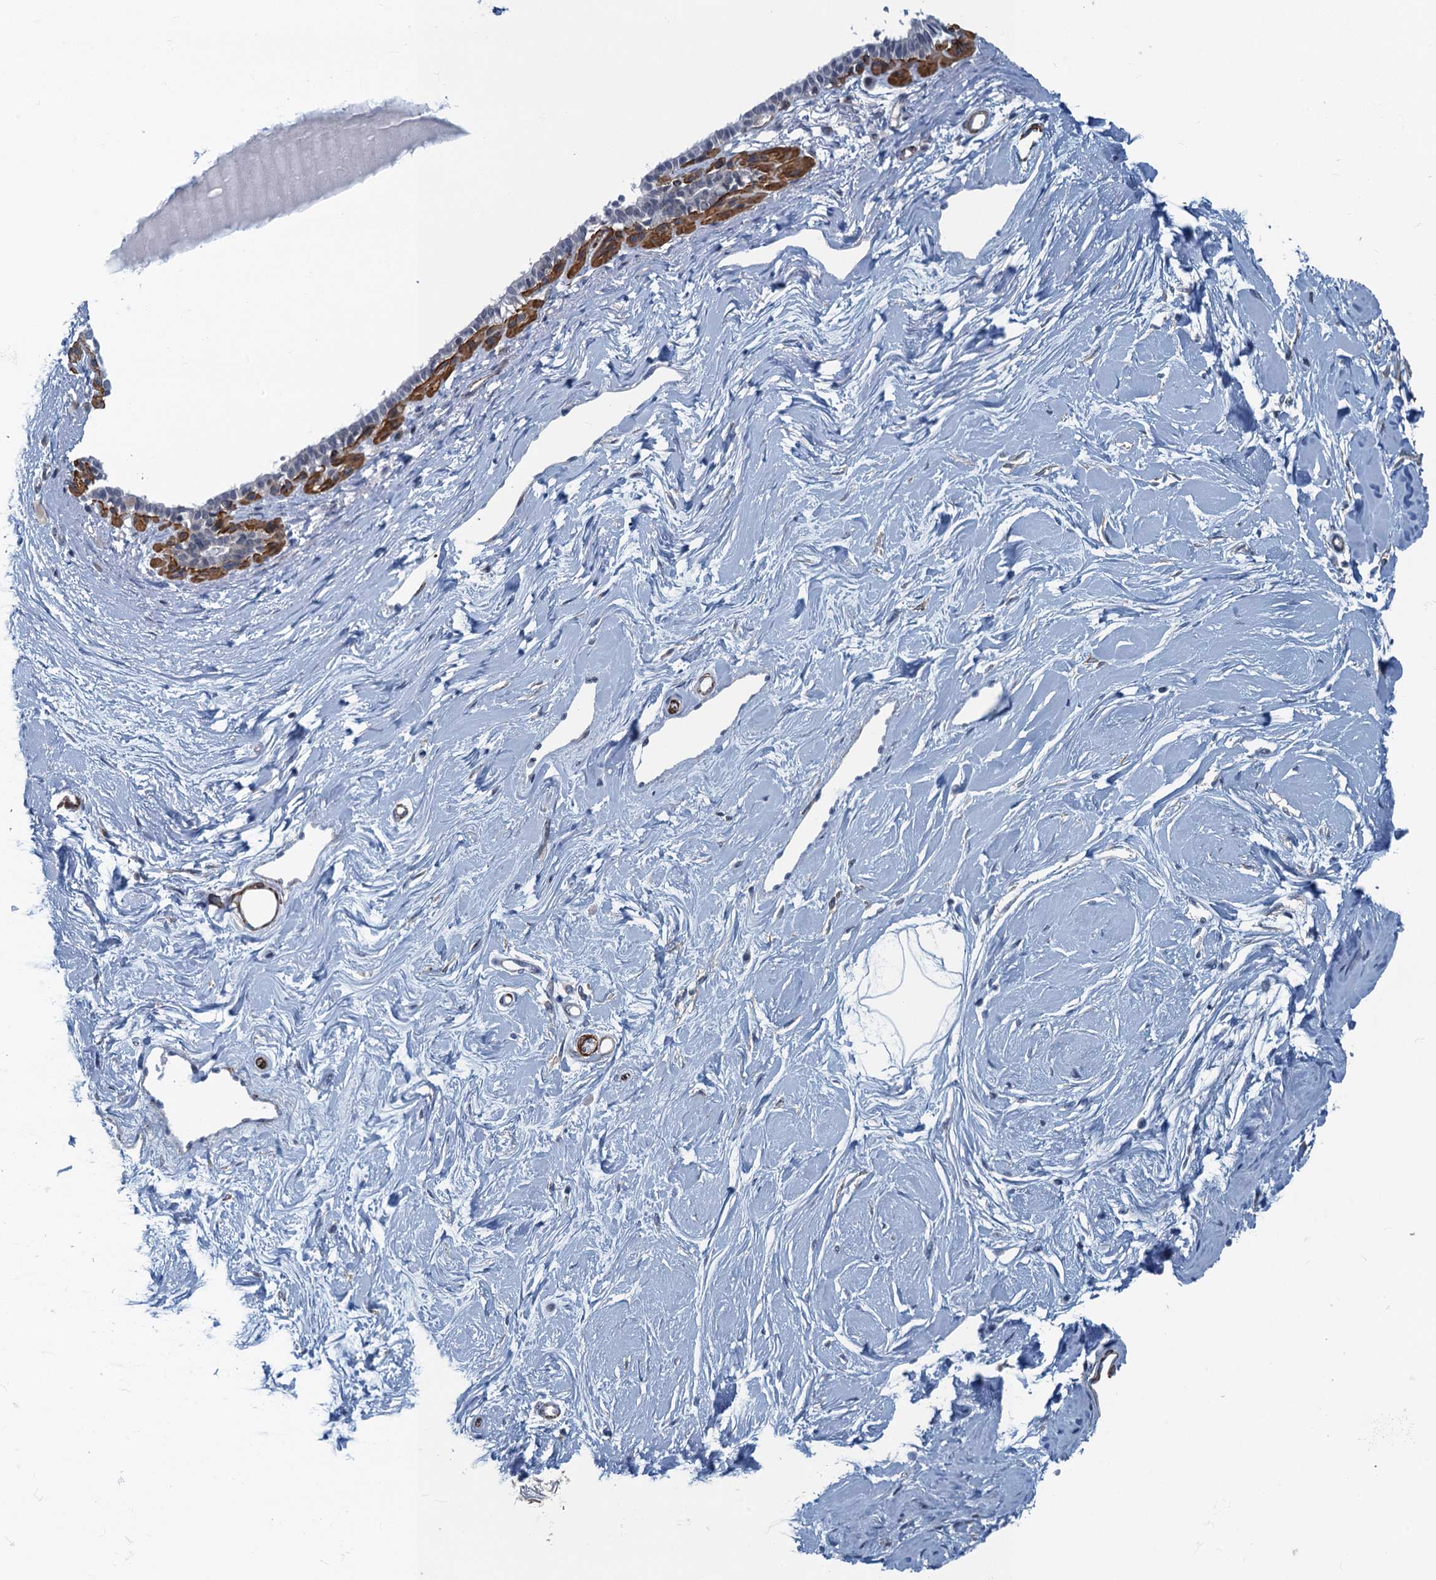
{"staining": {"intensity": "negative", "quantity": "none", "location": "none"}, "tissue": "breast", "cell_type": "Adipocytes", "image_type": "normal", "snomed": [{"axis": "morphology", "description": "Normal tissue, NOS"}, {"axis": "topography", "description": "Breast"}], "caption": "High power microscopy photomicrograph of an IHC image of unremarkable breast, revealing no significant expression in adipocytes.", "gene": "ALG2", "patient": {"sex": "female", "age": 45}}